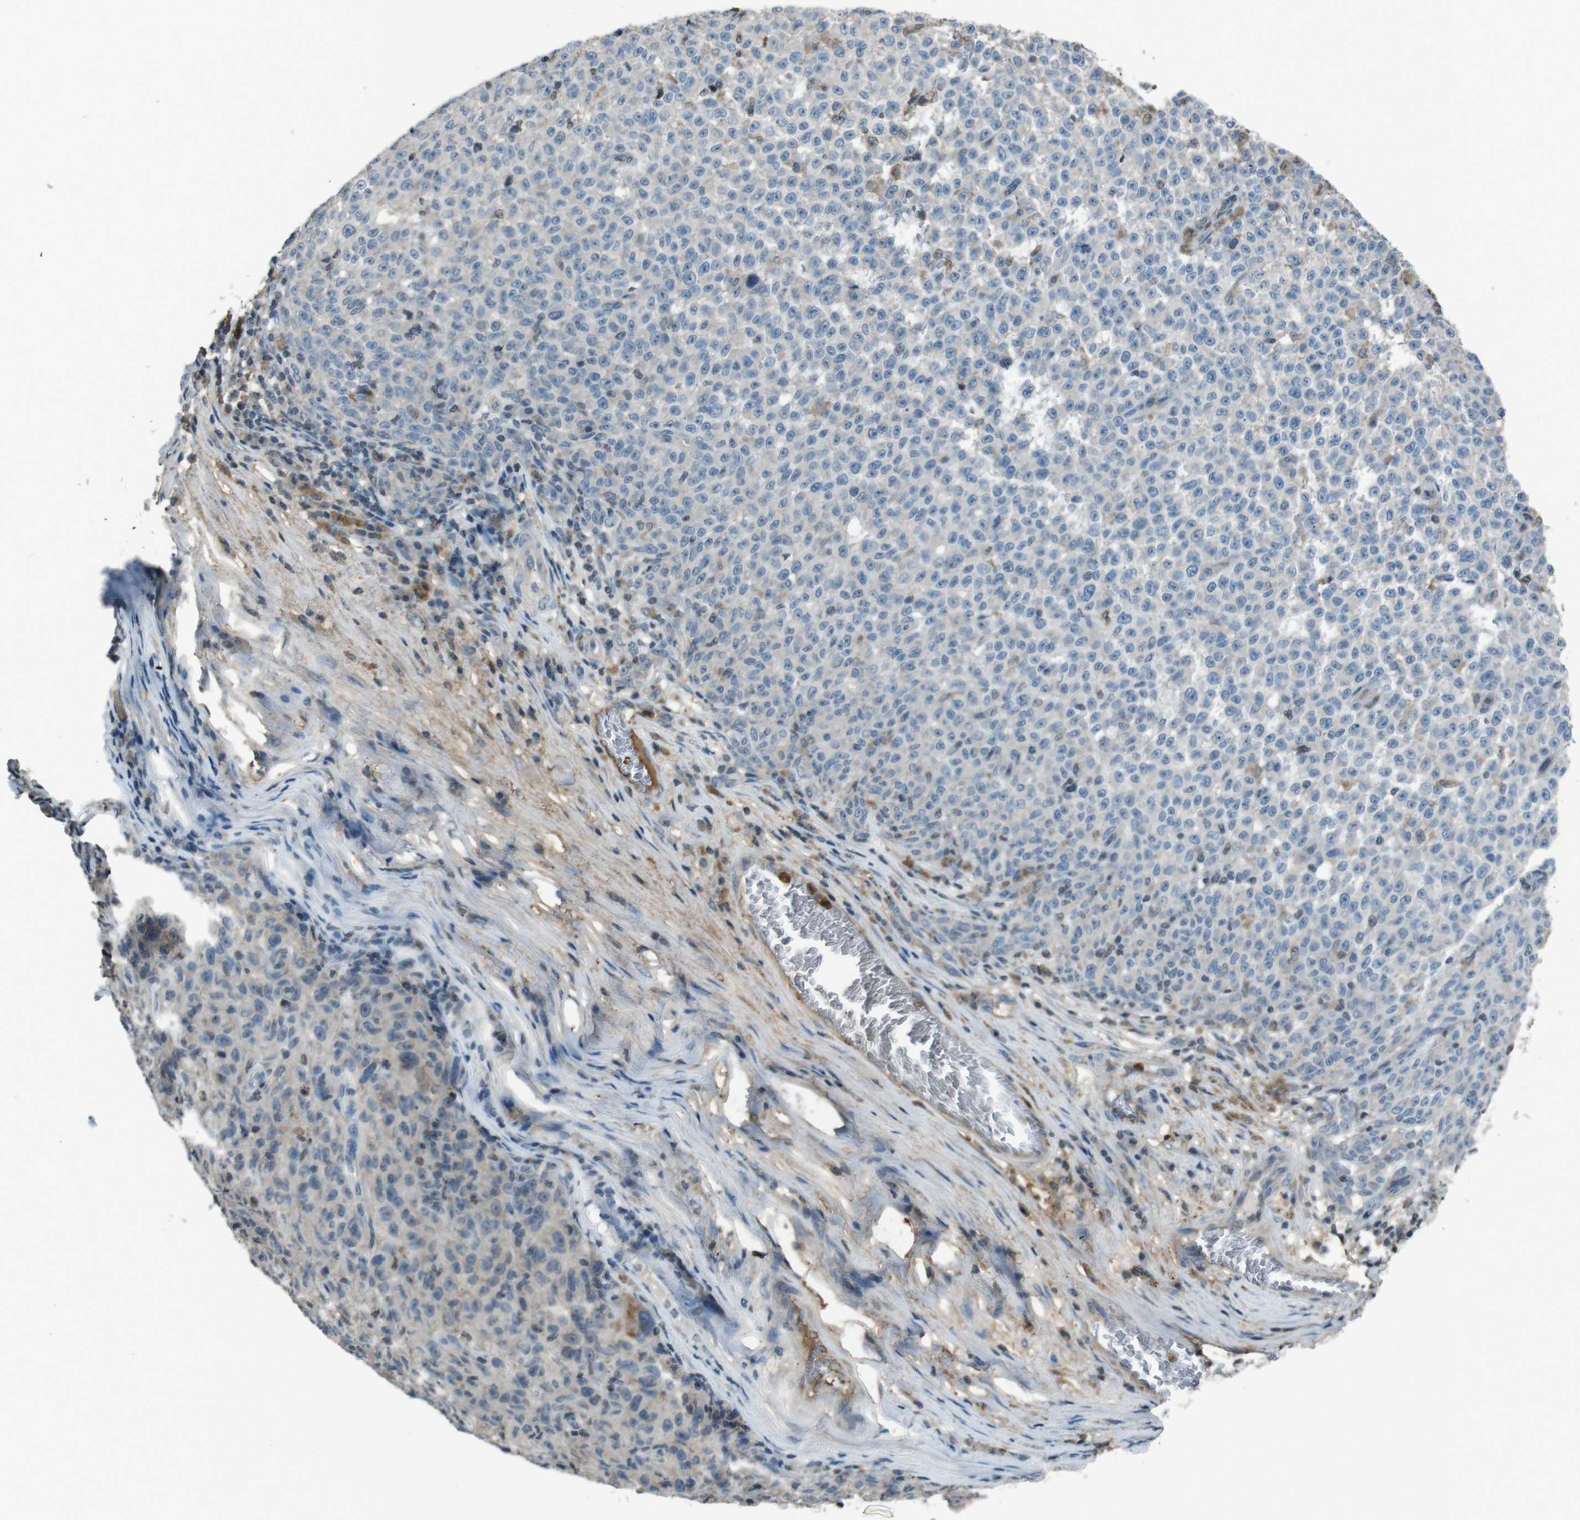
{"staining": {"intensity": "negative", "quantity": "none", "location": "none"}, "tissue": "melanoma", "cell_type": "Tumor cells", "image_type": "cancer", "snomed": [{"axis": "morphology", "description": "Malignant melanoma, NOS"}, {"axis": "topography", "description": "Skin"}], "caption": "Immunohistochemistry (IHC) micrograph of neoplastic tissue: human malignant melanoma stained with DAB (3,3'-diaminobenzidine) demonstrates no significant protein positivity in tumor cells.", "gene": "UGT1A6", "patient": {"sex": "female", "age": 82}}